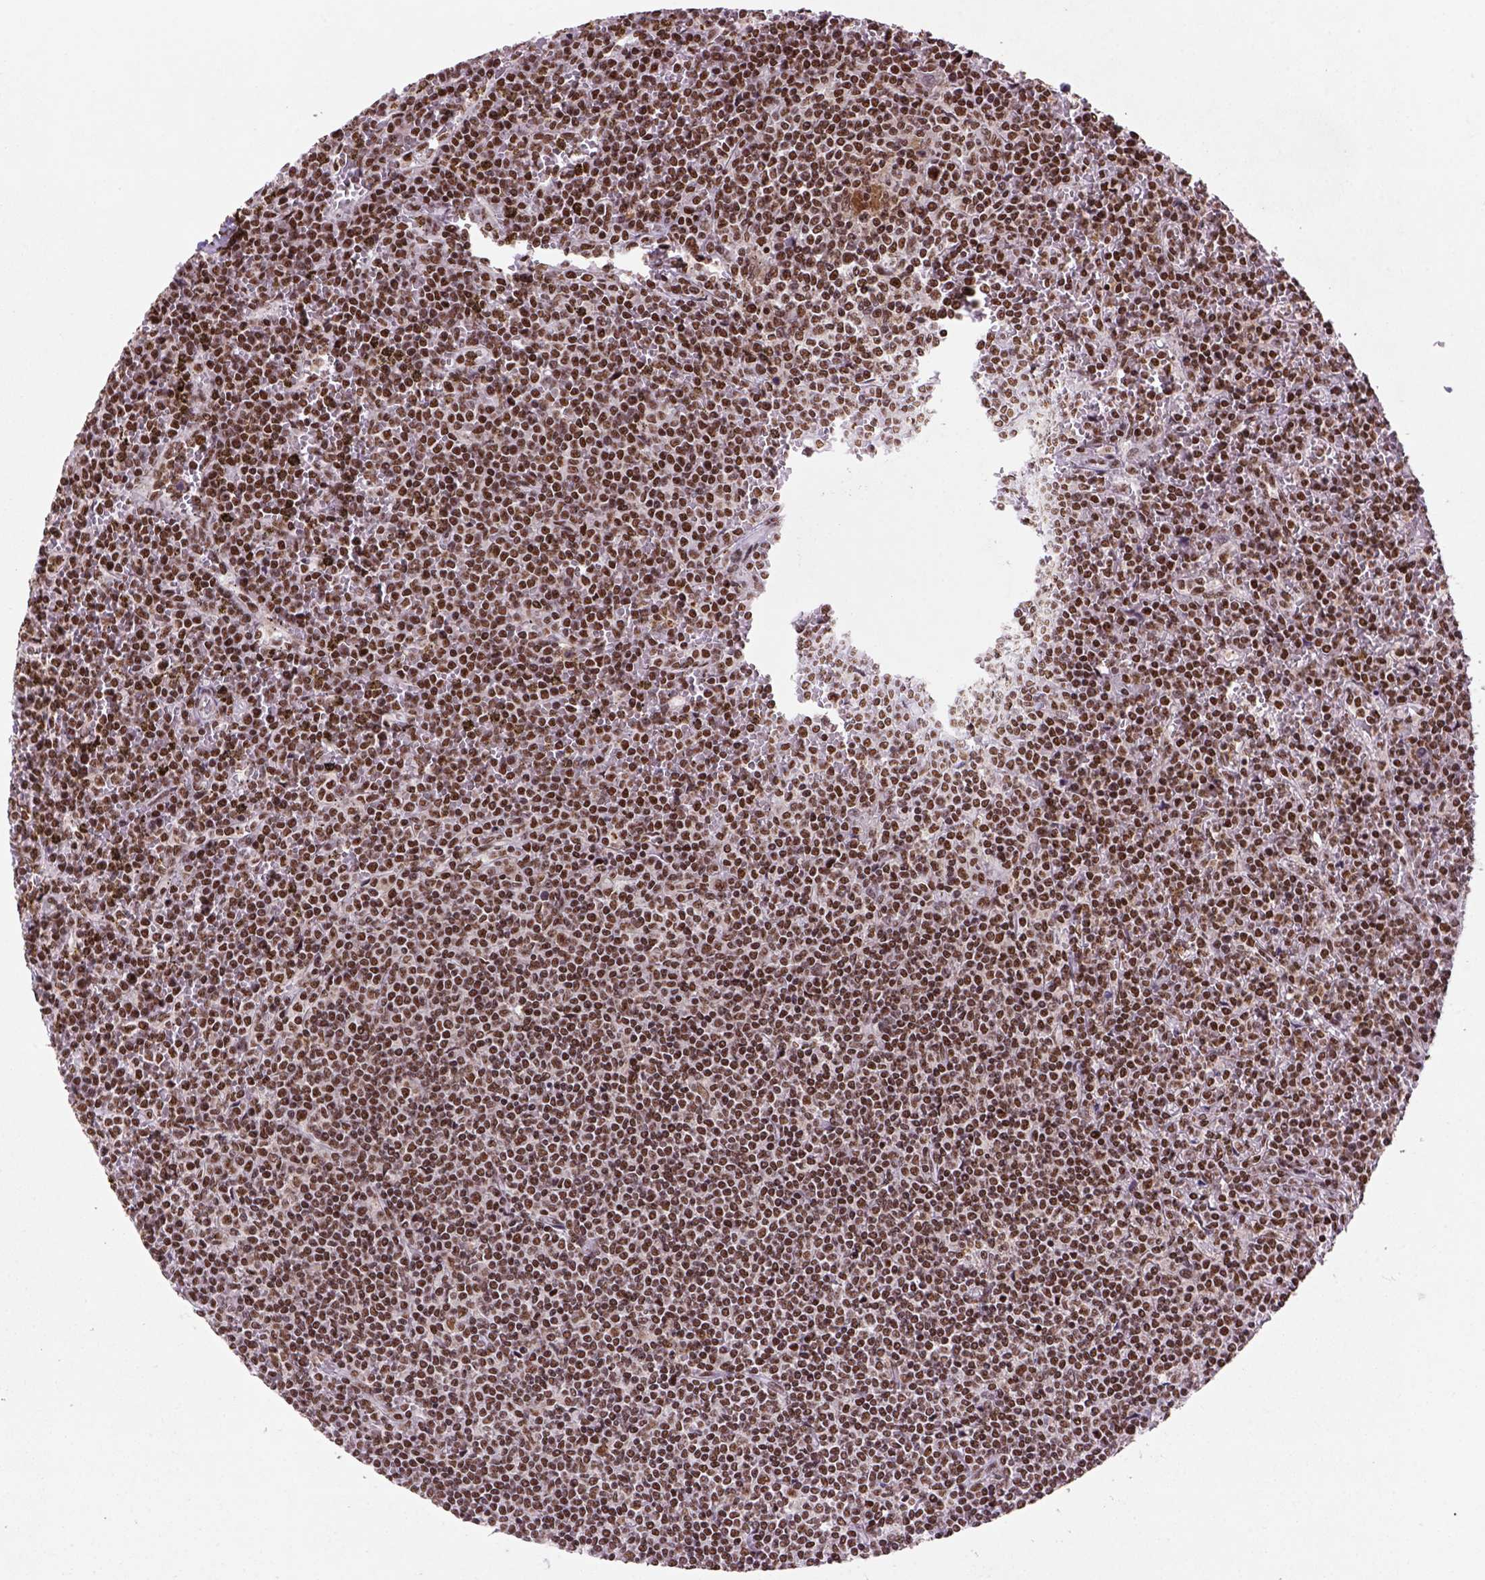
{"staining": {"intensity": "strong", "quantity": ">75%", "location": "nuclear"}, "tissue": "lymphoma", "cell_type": "Tumor cells", "image_type": "cancer", "snomed": [{"axis": "morphology", "description": "Malignant lymphoma, non-Hodgkin's type, Low grade"}, {"axis": "topography", "description": "Spleen"}], "caption": "Protein staining of malignant lymphoma, non-Hodgkin's type (low-grade) tissue exhibits strong nuclear staining in approximately >75% of tumor cells.", "gene": "NSMCE2", "patient": {"sex": "female", "age": 19}}